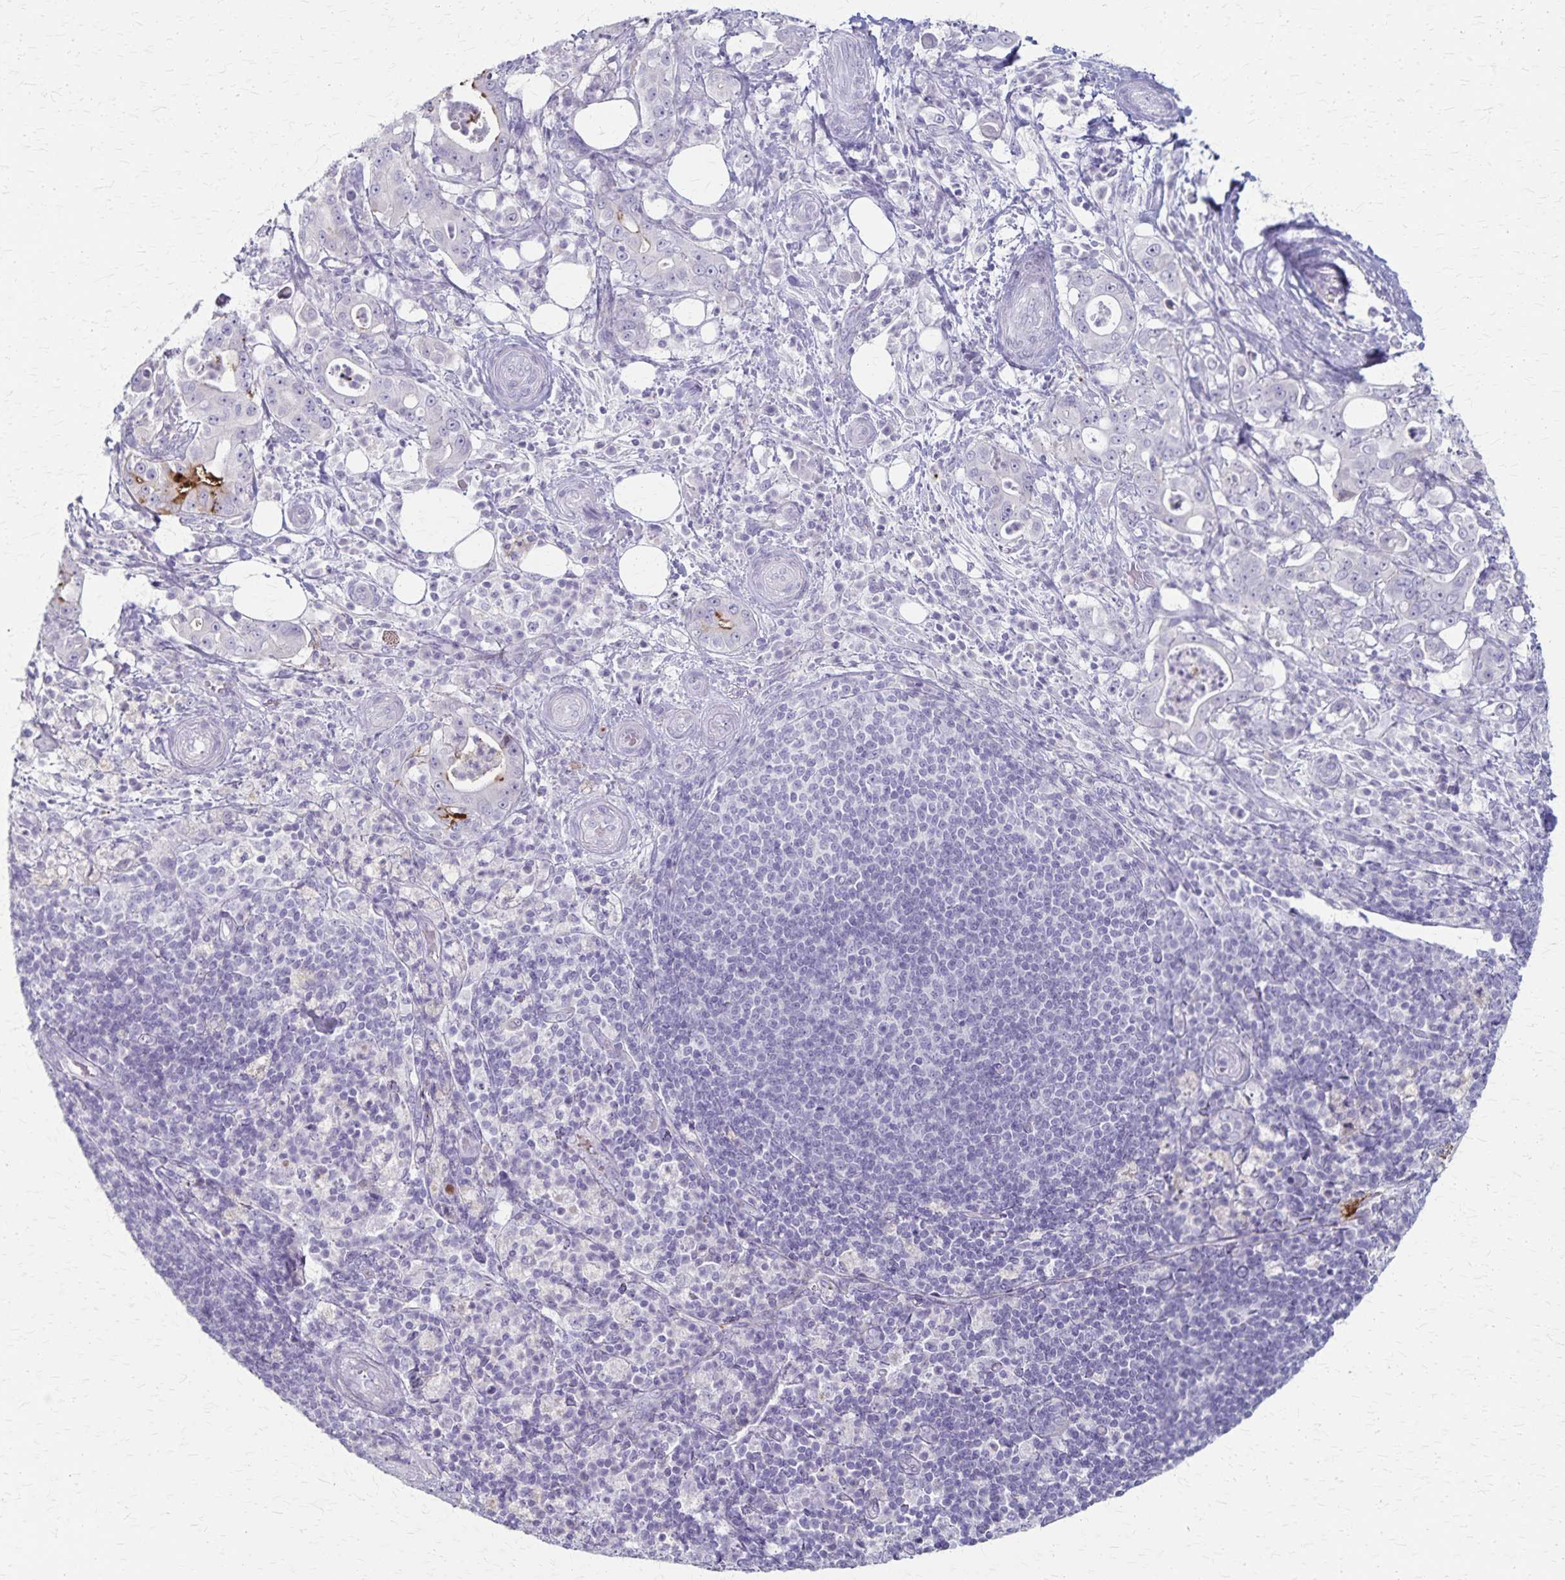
{"staining": {"intensity": "negative", "quantity": "none", "location": "none"}, "tissue": "pancreatic cancer", "cell_type": "Tumor cells", "image_type": "cancer", "snomed": [{"axis": "morphology", "description": "Adenocarcinoma, NOS"}, {"axis": "topography", "description": "Pancreas"}], "caption": "Immunohistochemistry (IHC) histopathology image of neoplastic tissue: pancreatic adenocarcinoma stained with DAB (3,3'-diaminobenzidine) demonstrates no significant protein staining in tumor cells.", "gene": "RASL10B", "patient": {"sex": "male", "age": 71}}